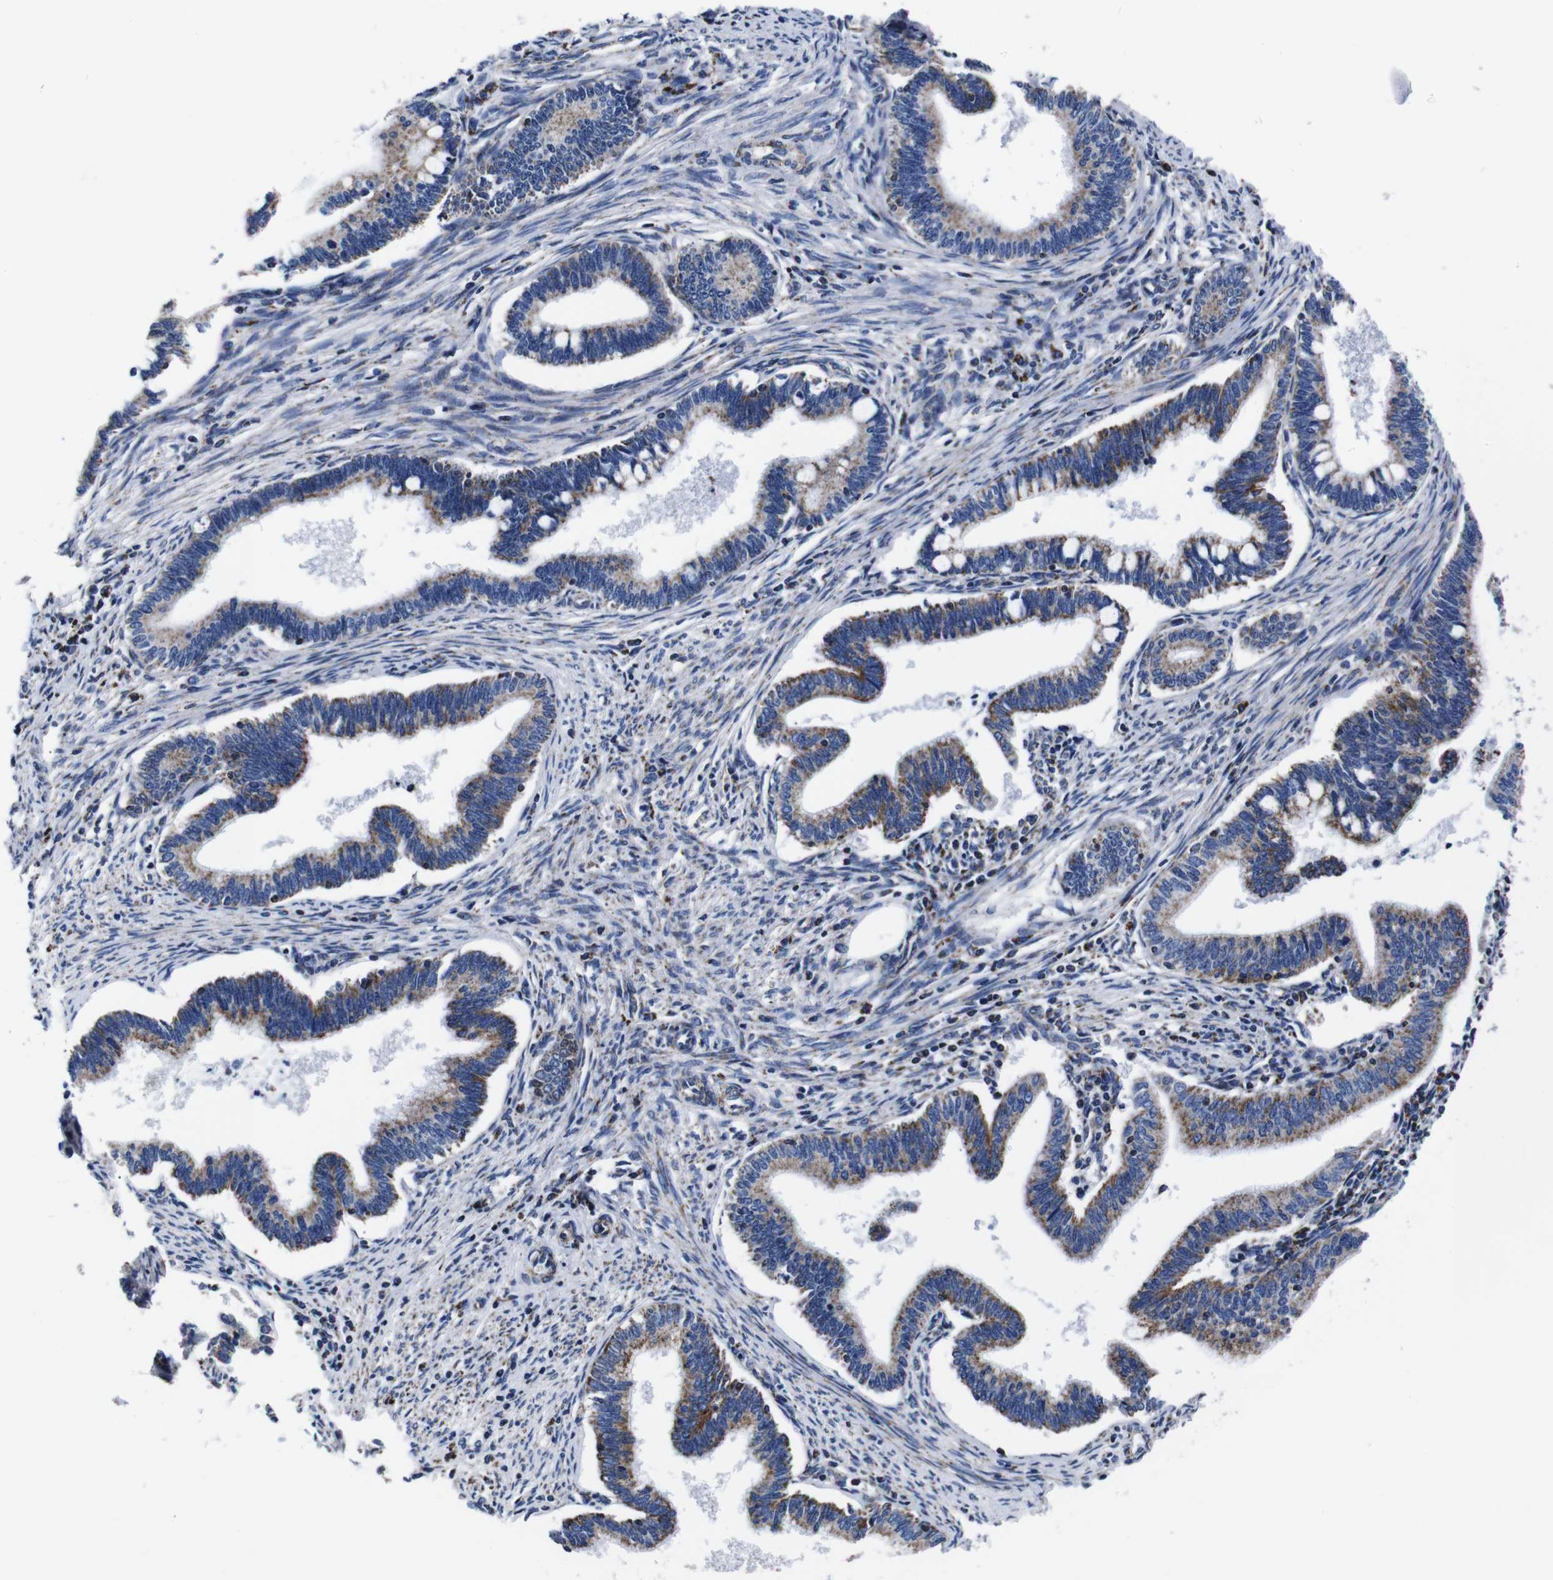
{"staining": {"intensity": "moderate", "quantity": "25%-75%", "location": "cytoplasmic/membranous"}, "tissue": "cervical cancer", "cell_type": "Tumor cells", "image_type": "cancer", "snomed": [{"axis": "morphology", "description": "Adenocarcinoma, NOS"}, {"axis": "topography", "description": "Cervix"}], "caption": "An immunohistochemistry photomicrograph of neoplastic tissue is shown. Protein staining in brown shows moderate cytoplasmic/membranous positivity in adenocarcinoma (cervical) within tumor cells. The protein is stained brown, and the nuclei are stained in blue (DAB IHC with brightfield microscopy, high magnification).", "gene": "FKBP9", "patient": {"sex": "female", "age": 36}}